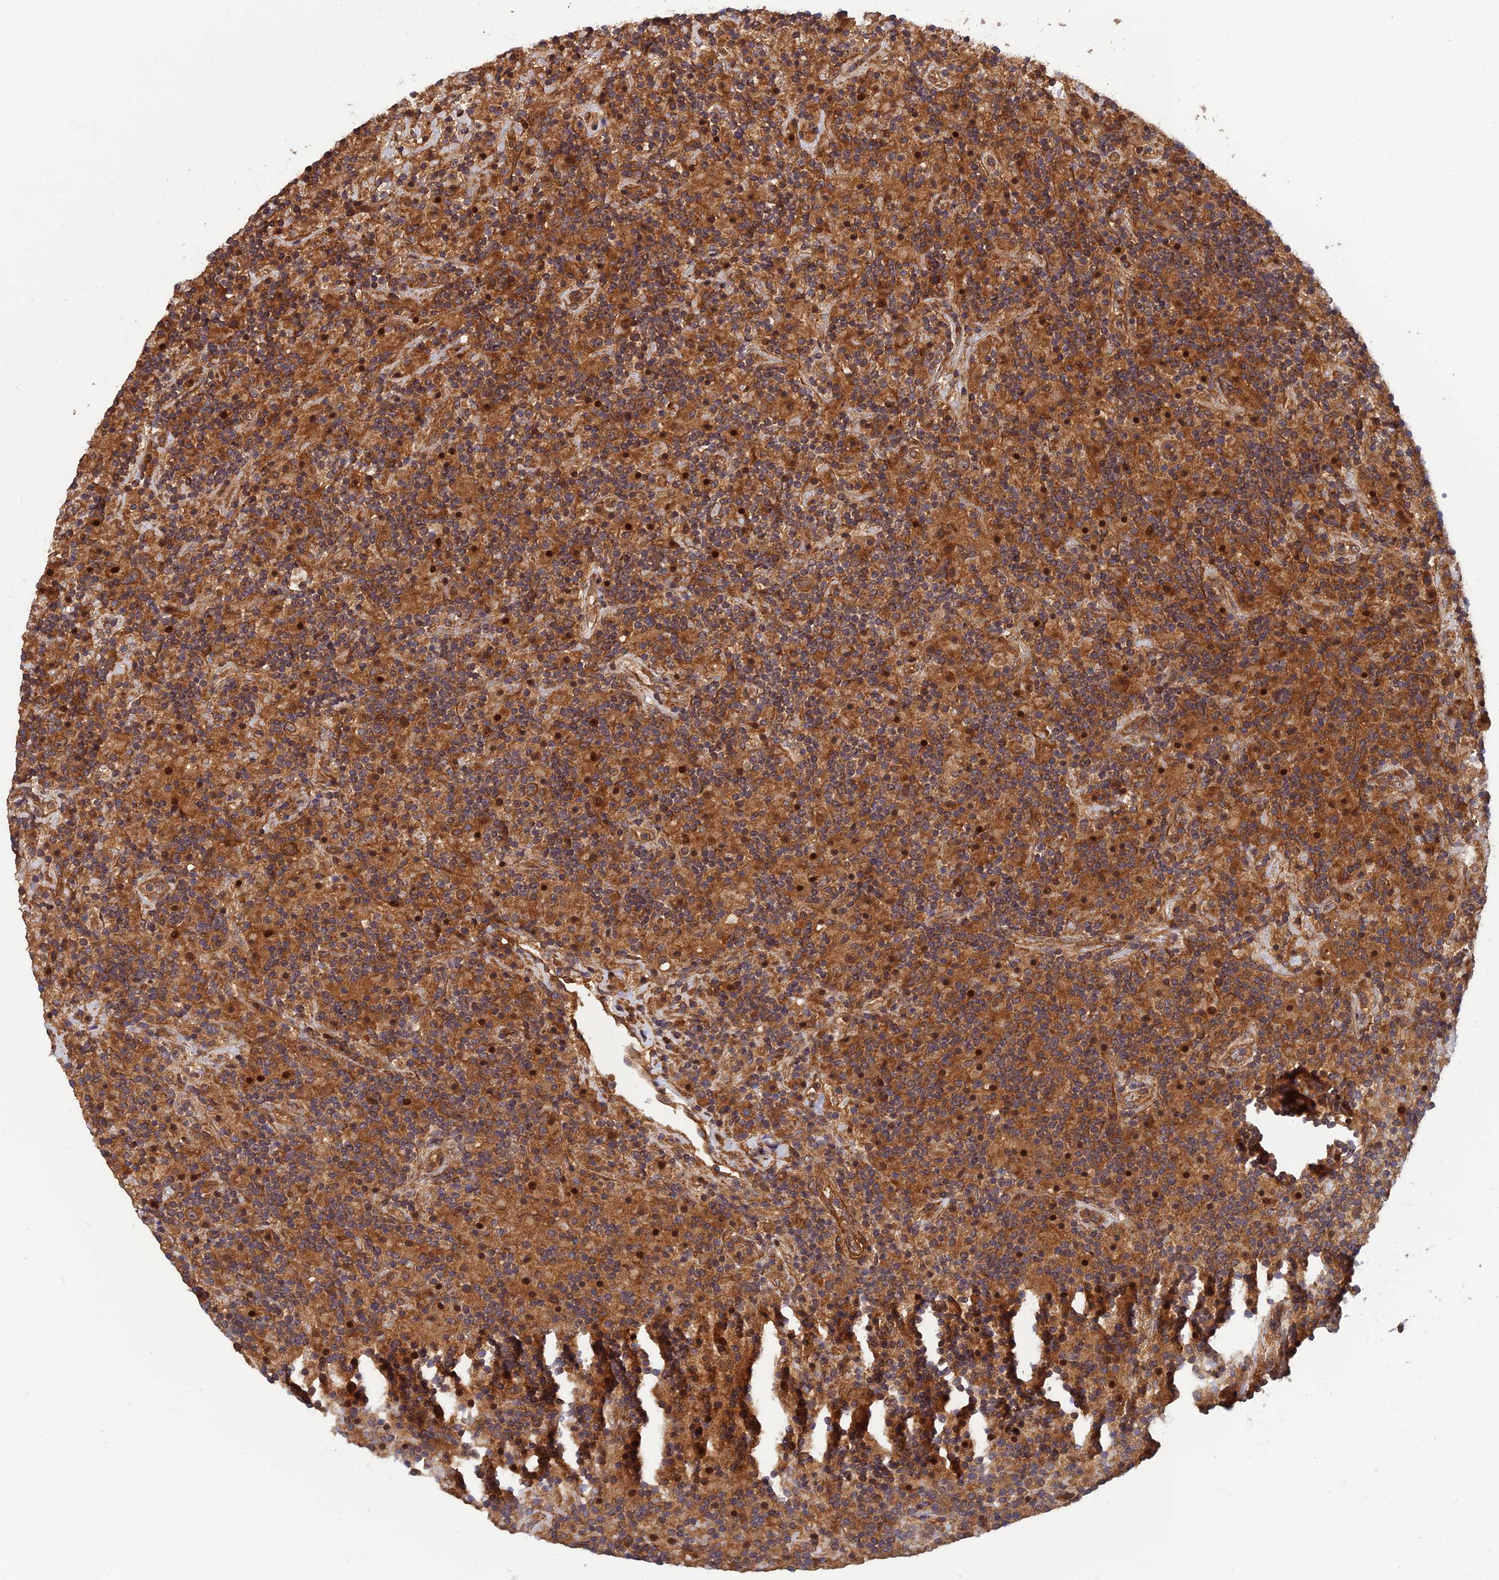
{"staining": {"intensity": "weak", "quantity": "25%-75%", "location": "cytoplasmic/membranous"}, "tissue": "lymphoma", "cell_type": "Tumor cells", "image_type": "cancer", "snomed": [{"axis": "morphology", "description": "Hodgkin's disease, NOS"}, {"axis": "topography", "description": "Lymph node"}], "caption": "A high-resolution image shows immunohistochemistry staining of lymphoma, which demonstrates weak cytoplasmic/membranous staining in approximately 25%-75% of tumor cells.", "gene": "RELCH", "patient": {"sex": "male", "age": 70}}